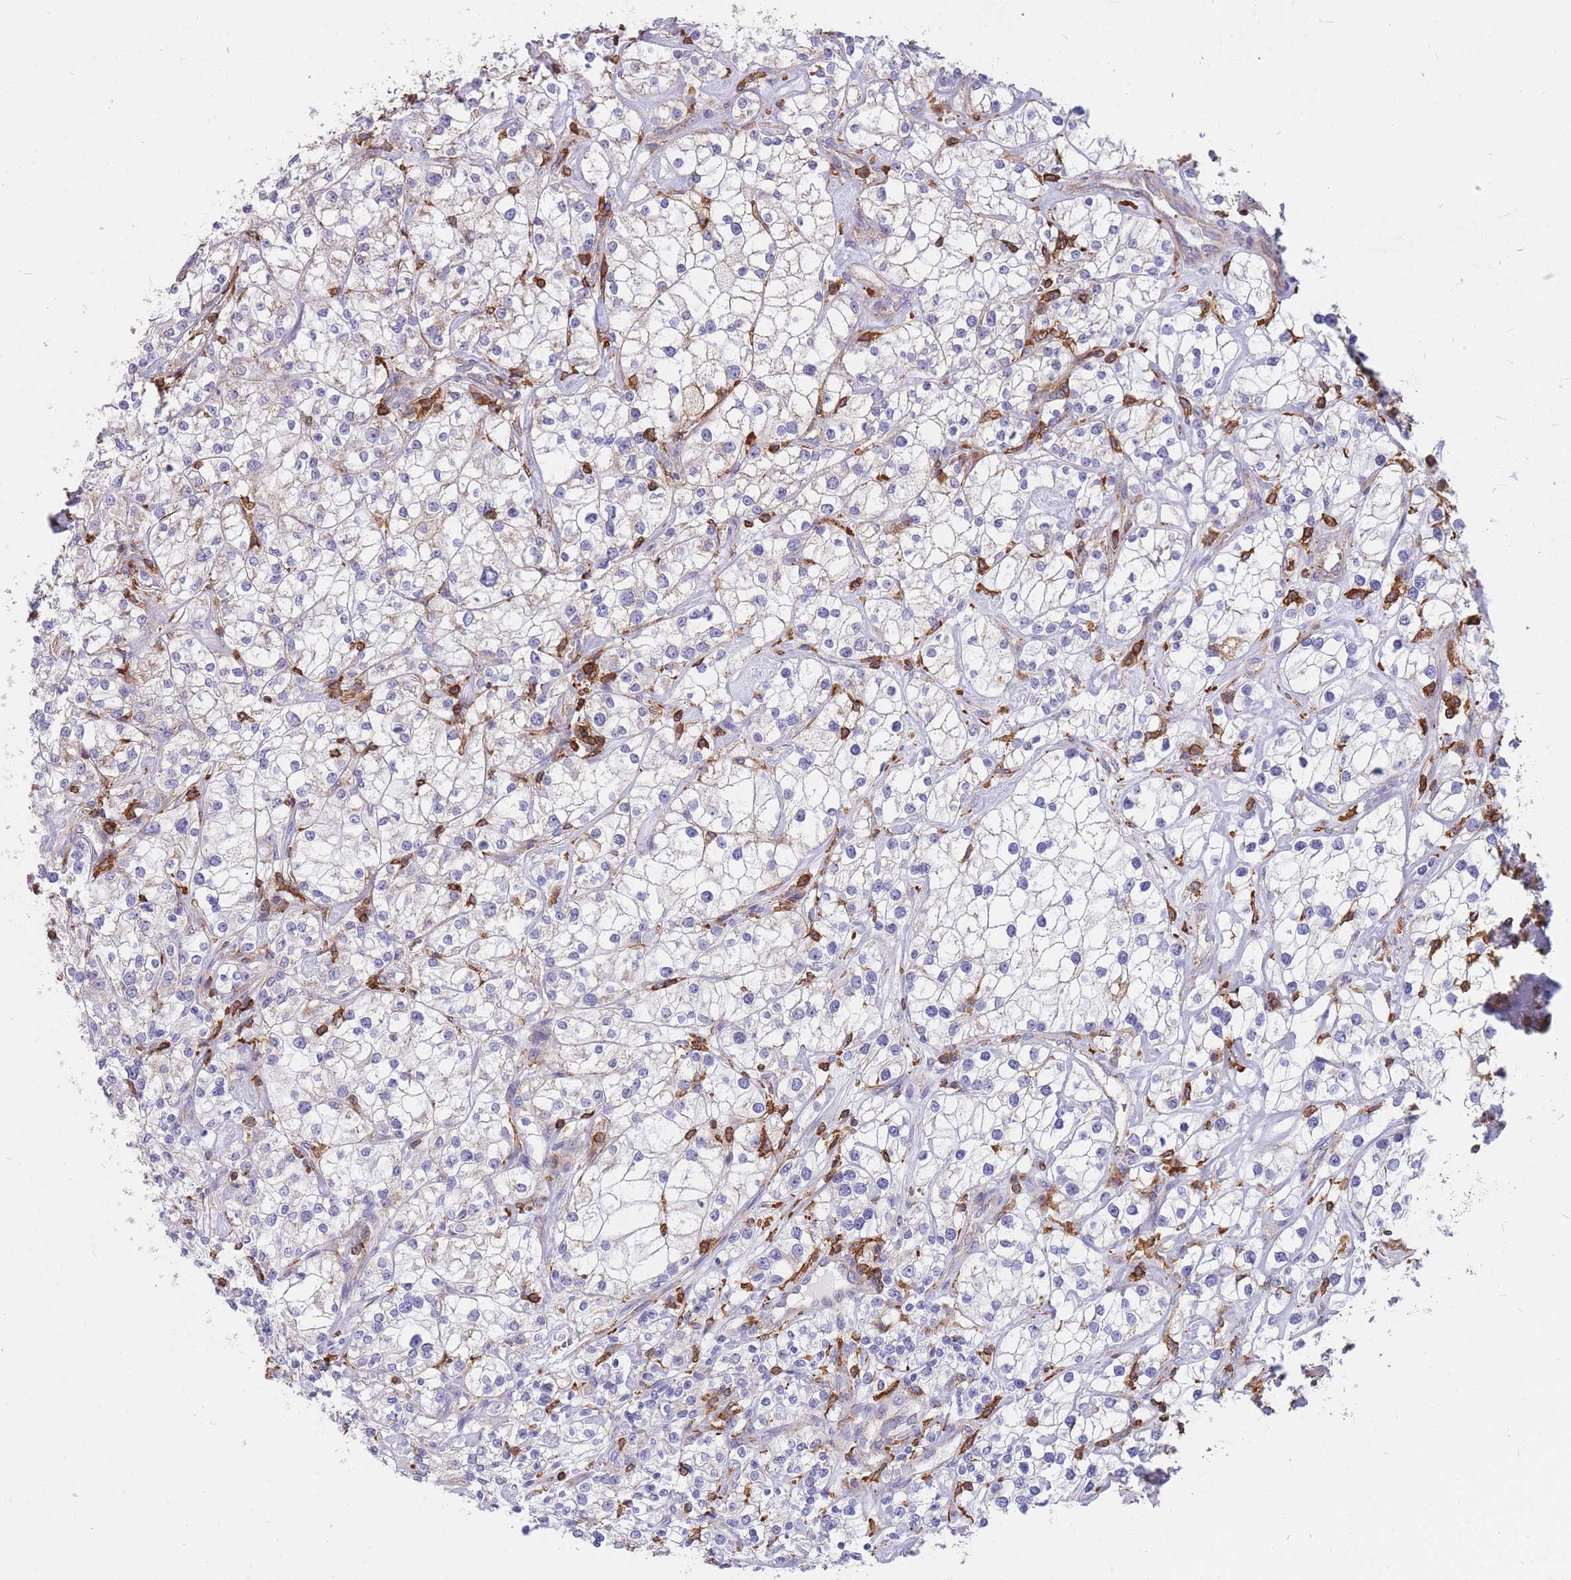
{"staining": {"intensity": "negative", "quantity": "none", "location": "none"}, "tissue": "renal cancer", "cell_type": "Tumor cells", "image_type": "cancer", "snomed": [{"axis": "morphology", "description": "Adenocarcinoma, NOS"}, {"axis": "topography", "description": "Kidney"}], "caption": "The IHC histopathology image has no significant staining in tumor cells of adenocarcinoma (renal) tissue.", "gene": "MRPL54", "patient": {"sex": "male", "age": 77}}